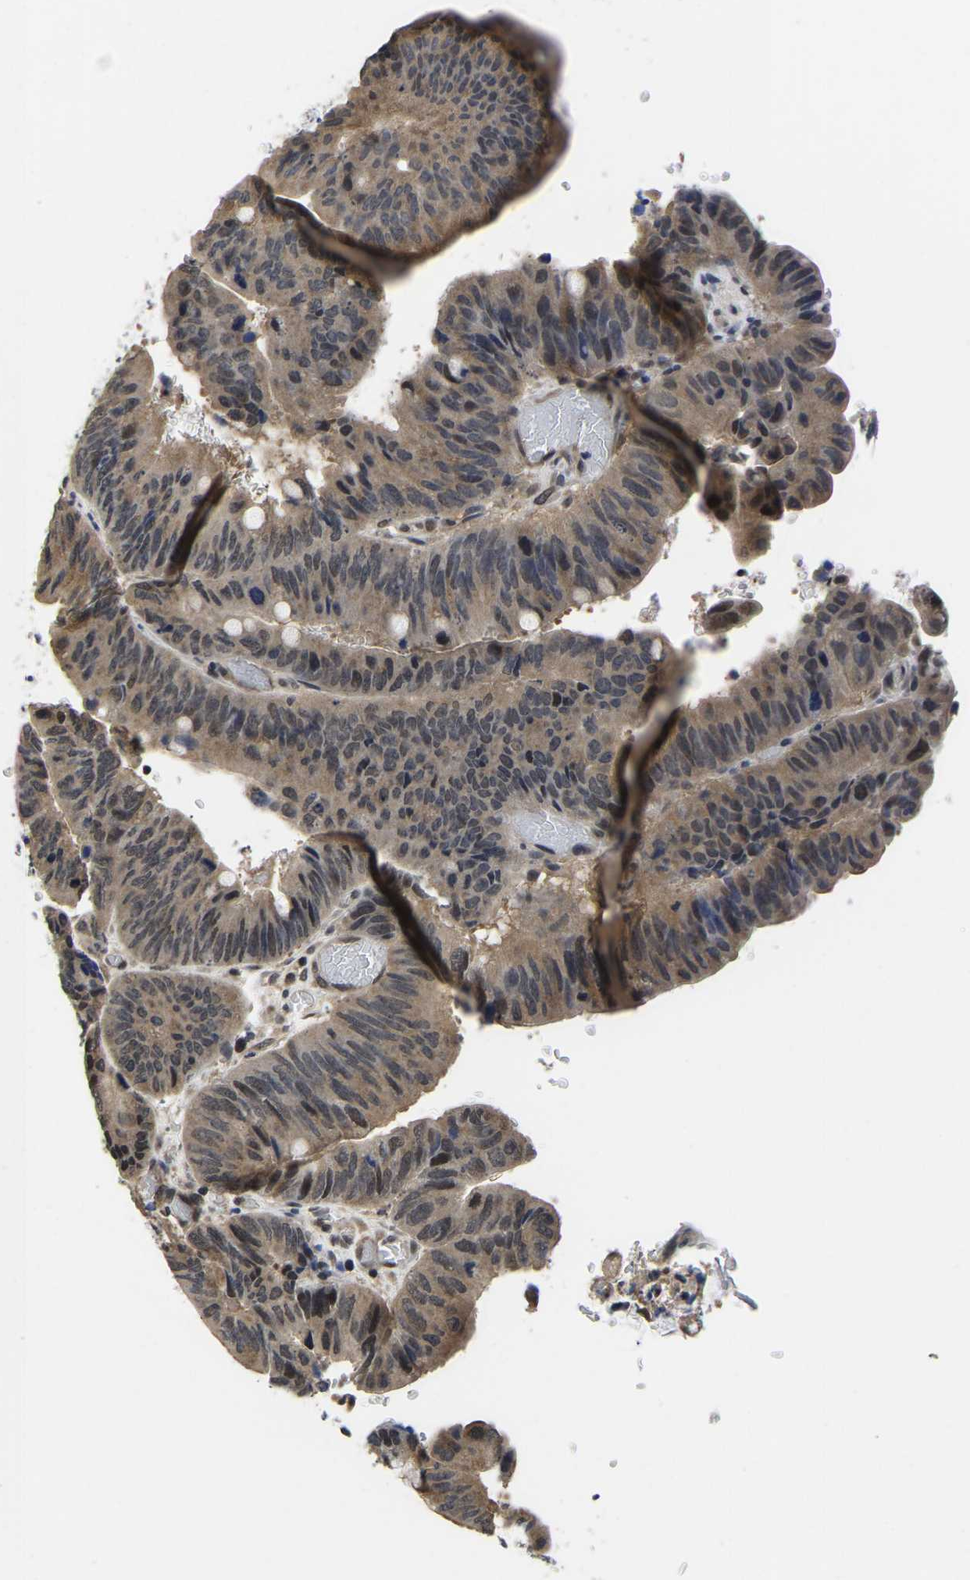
{"staining": {"intensity": "weak", "quantity": ">75%", "location": "cytoplasmic/membranous,nuclear"}, "tissue": "colorectal cancer", "cell_type": "Tumor cells", "image_type": "cancer", "snomed": [{"axis": "morphology", "description": "Normal tissue, NOS"}, {"axis": "morphology", "description": "Adenocarcinoma, NOS"}, {"axis": "topography", "description": "Rectum"}, {"axis": "topography", "description": "Peripheral nerve tissue"}], "caption": "The immunohistochemical stain highlights weak cytoplasmic/membranous and nuclear staining in tumor cells of colorectal adenocarcinoma tissue.", "gene": "MCOLN2", "patient": {"sex": "male", "age": 92}}